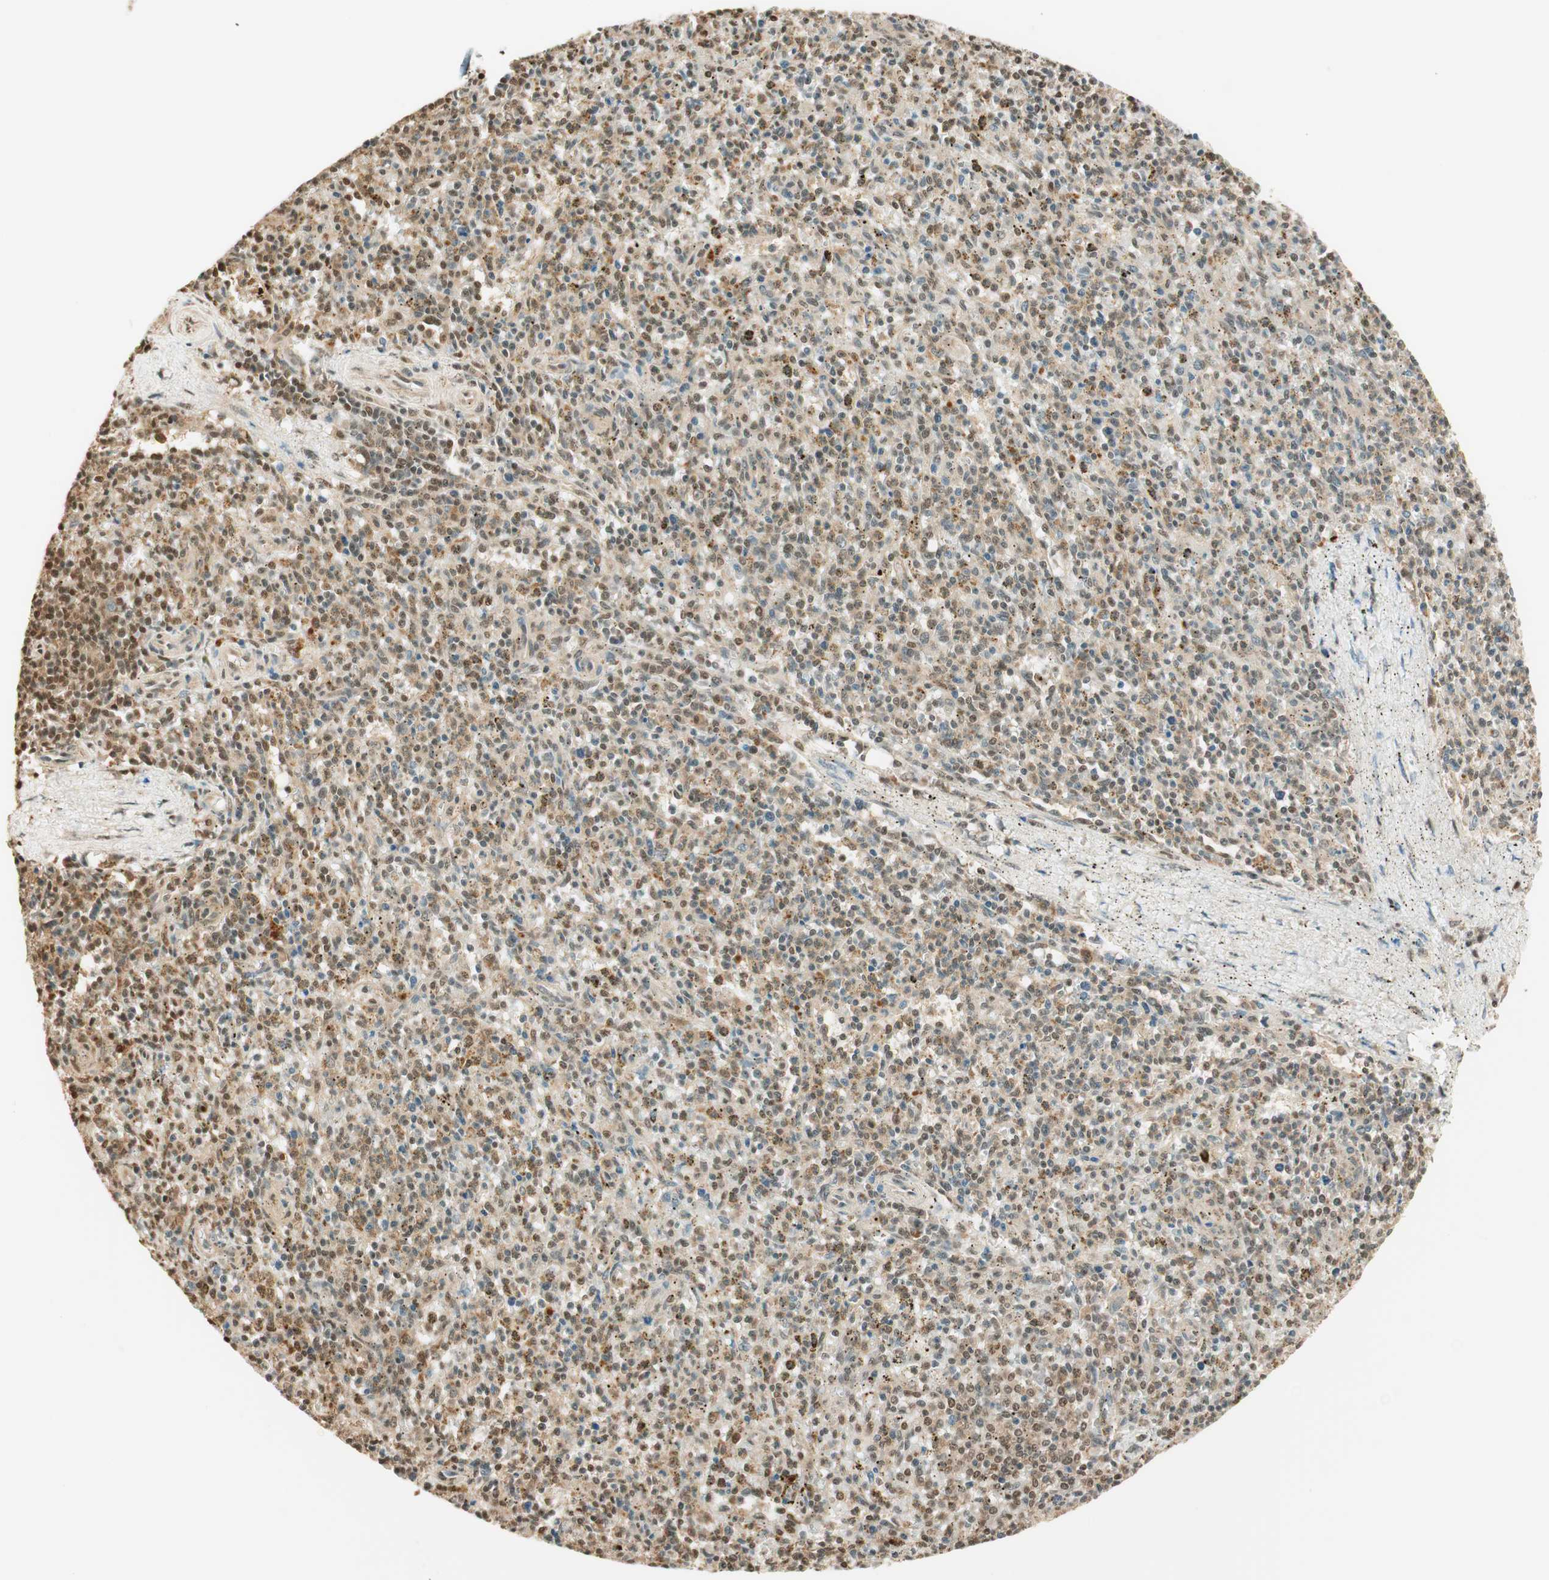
{"staining": {"intensity": "moderate", "quantity": ">75%", "location": "cytoplasmic/membranous,nuclear"}, "tissue": "spleen", "cell_type": "Cells in red pulp", "image_type": "normal", "snomed": [{"axis": "morphology", "description": "Normal tissue, NOS"}, {"axis": "topography", "description": "Spleen"}], "caption": "Benign spleen was stained to show a protein in brown. There is medium levels of moderate cytoplasmic/membranous,nuclear expression in about >75% of cells in red pulp. (DAB (3,3'-diaminobenzidine) = brown stain, brightfield microscopy at high magnification).", "gene": "ENSG00000268870", "patient": {"sex": "male", "age": 72}}